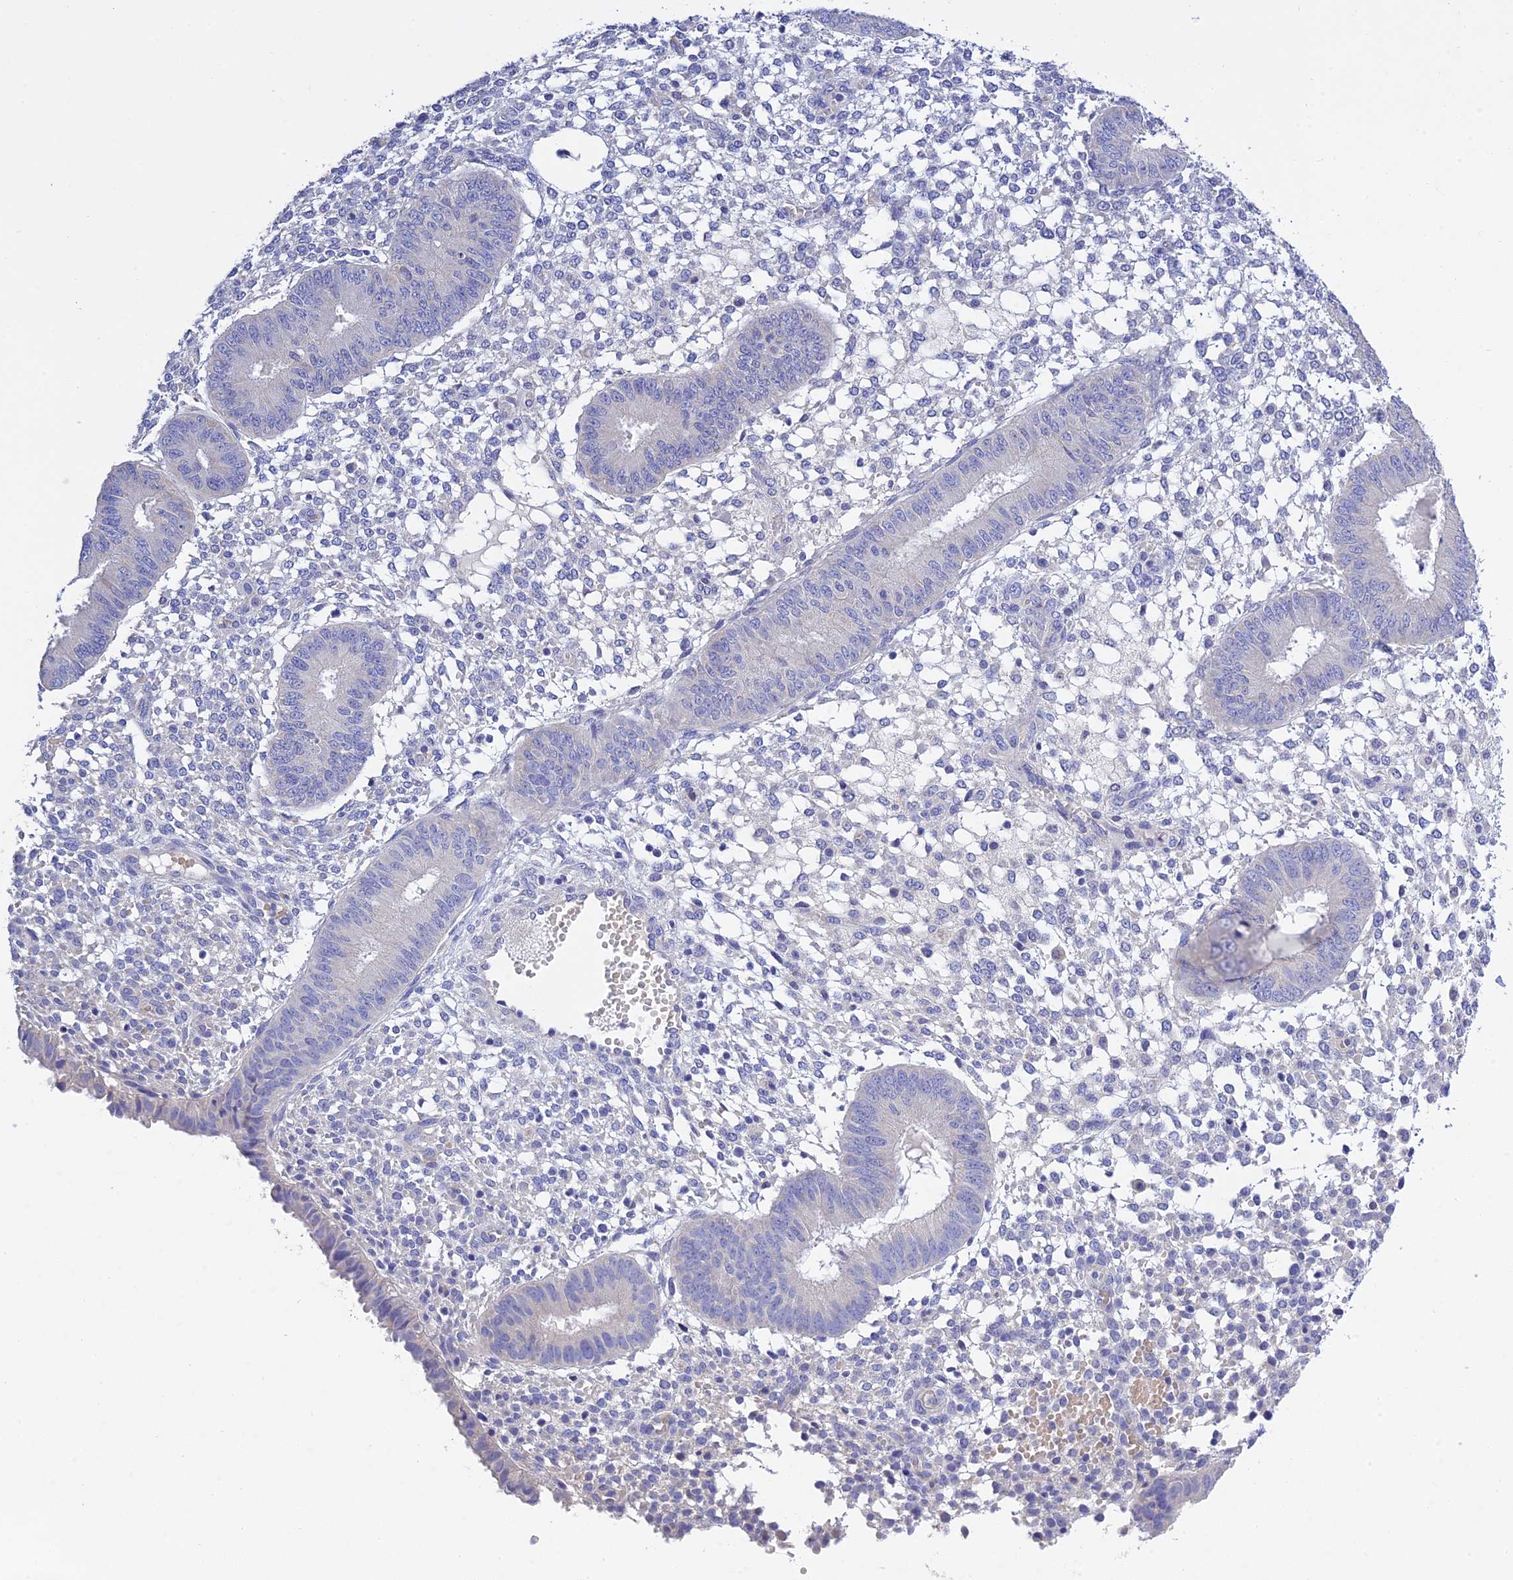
{"staining": {"intensity": "negative", "quantity": "none", "location": "none"}, "tissue": "endometrium", "cell_type": "Cells in endometrial stroma", "image_type": "normal", "snomed": [{"axis": "morphology", "description": "Normal tissue, NOS"}, {"axis": "topography", "description": "Endometrium"}], "caption": "A high-resolution micrograph shows immunohistochemistry staining of benign endometrium, which demonstrates no significant positivity in cells in endometrial stroma.", "gene": "MS4A5", "patient": {"sex": "female", "age": 49}}